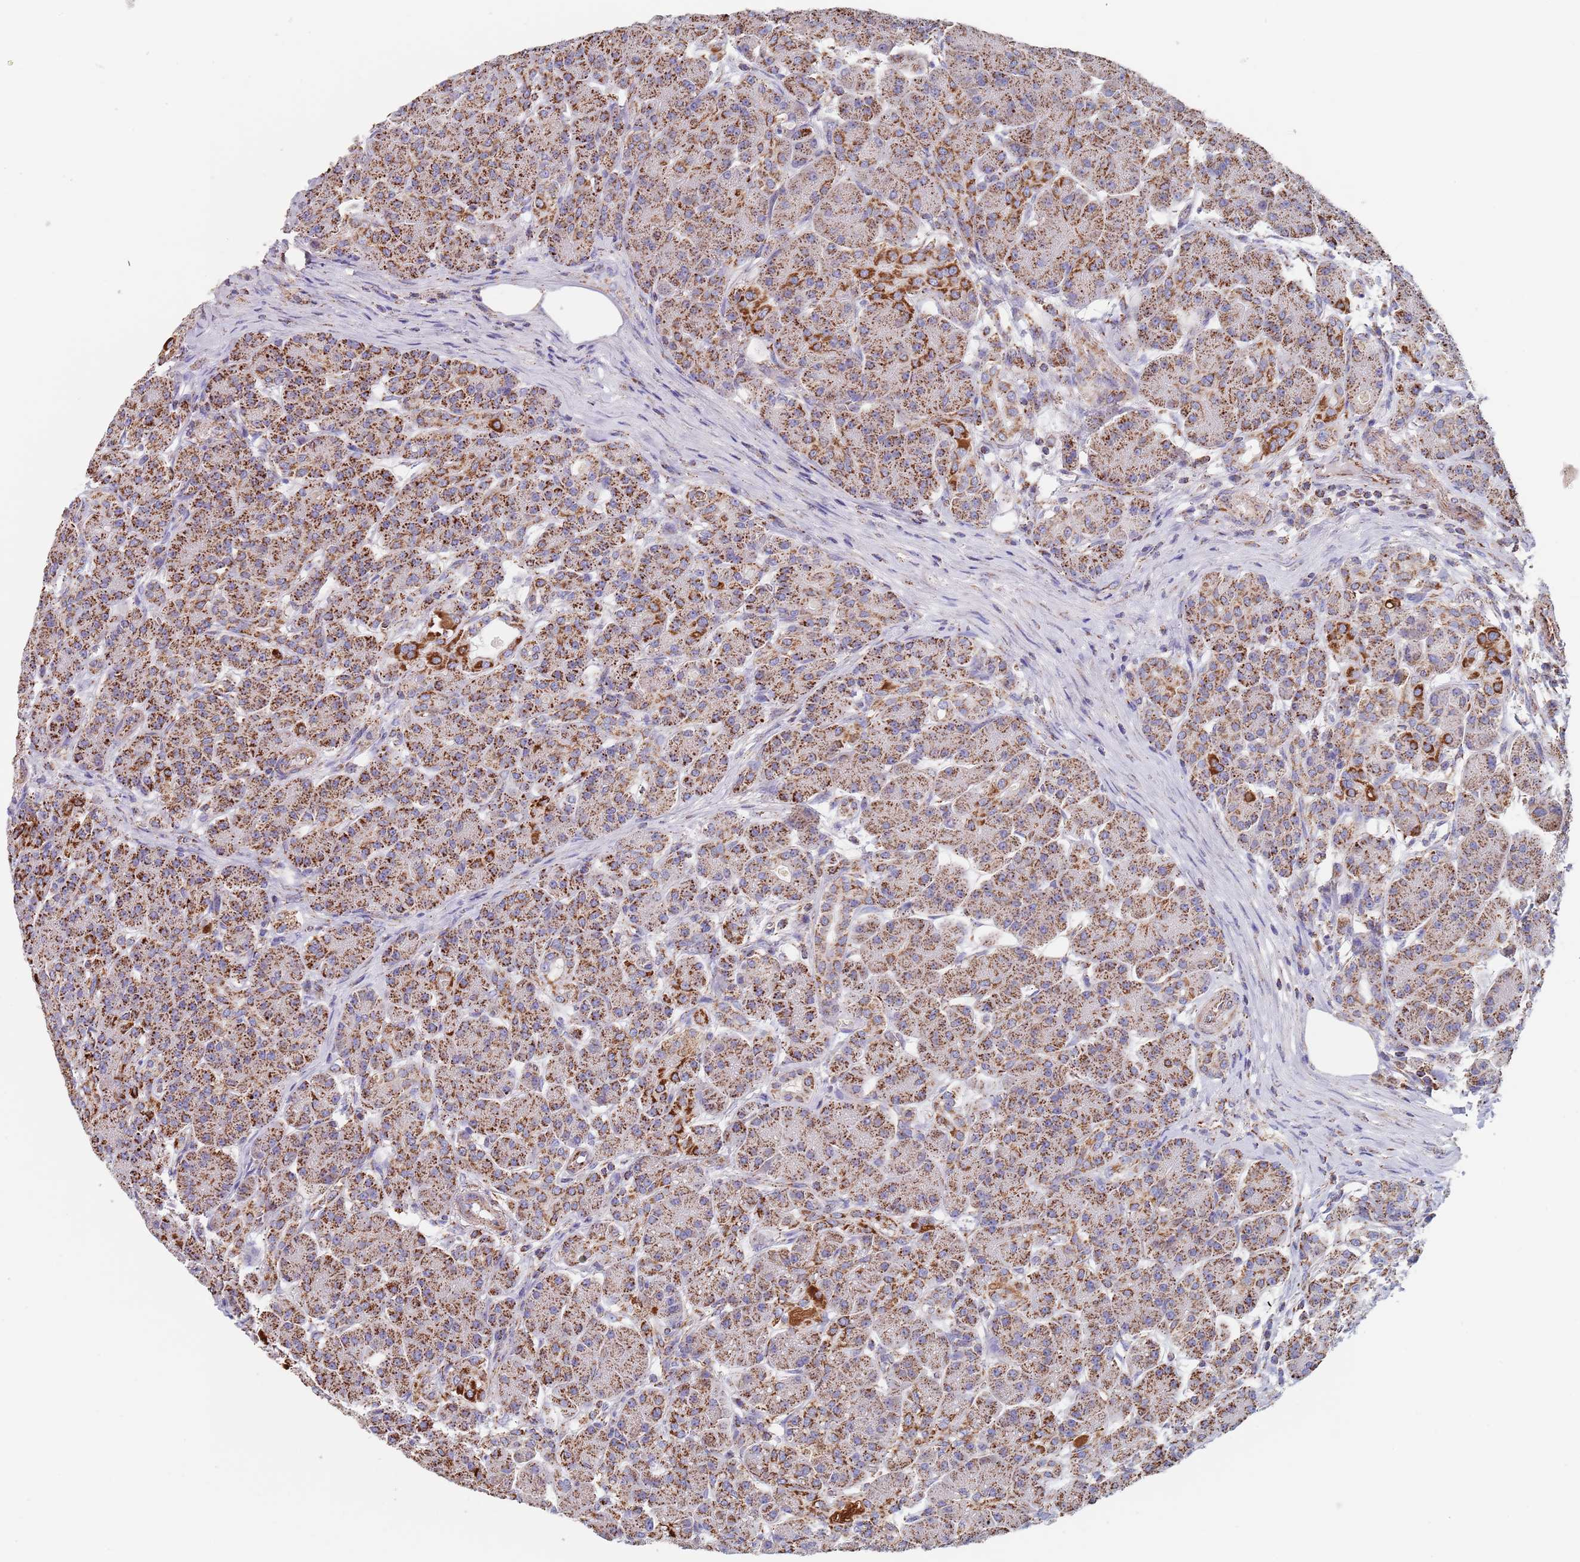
{"staining": {"intensity": "strong", "quantity": ">75%", "location": "cytoplasmic/membranous"}, "tissue": "pancreas", "cell_type": "Exocrine glandular cells", "image_type": "normal", "snomed": [{"axis": "morphology", "description": "Normal tissue, NOS"}, {"axis": "topography", "description": "Pancreas"}], "caption": "Immunohistochemical staining of unremarkable human pancreas exhibits >75% levels of strong cytoplasmic/membranous protein positivity in approximately >75% of exocrine glandular cells.", "gene": "PGP", "patient": {"sex": "male", "age": 63}}